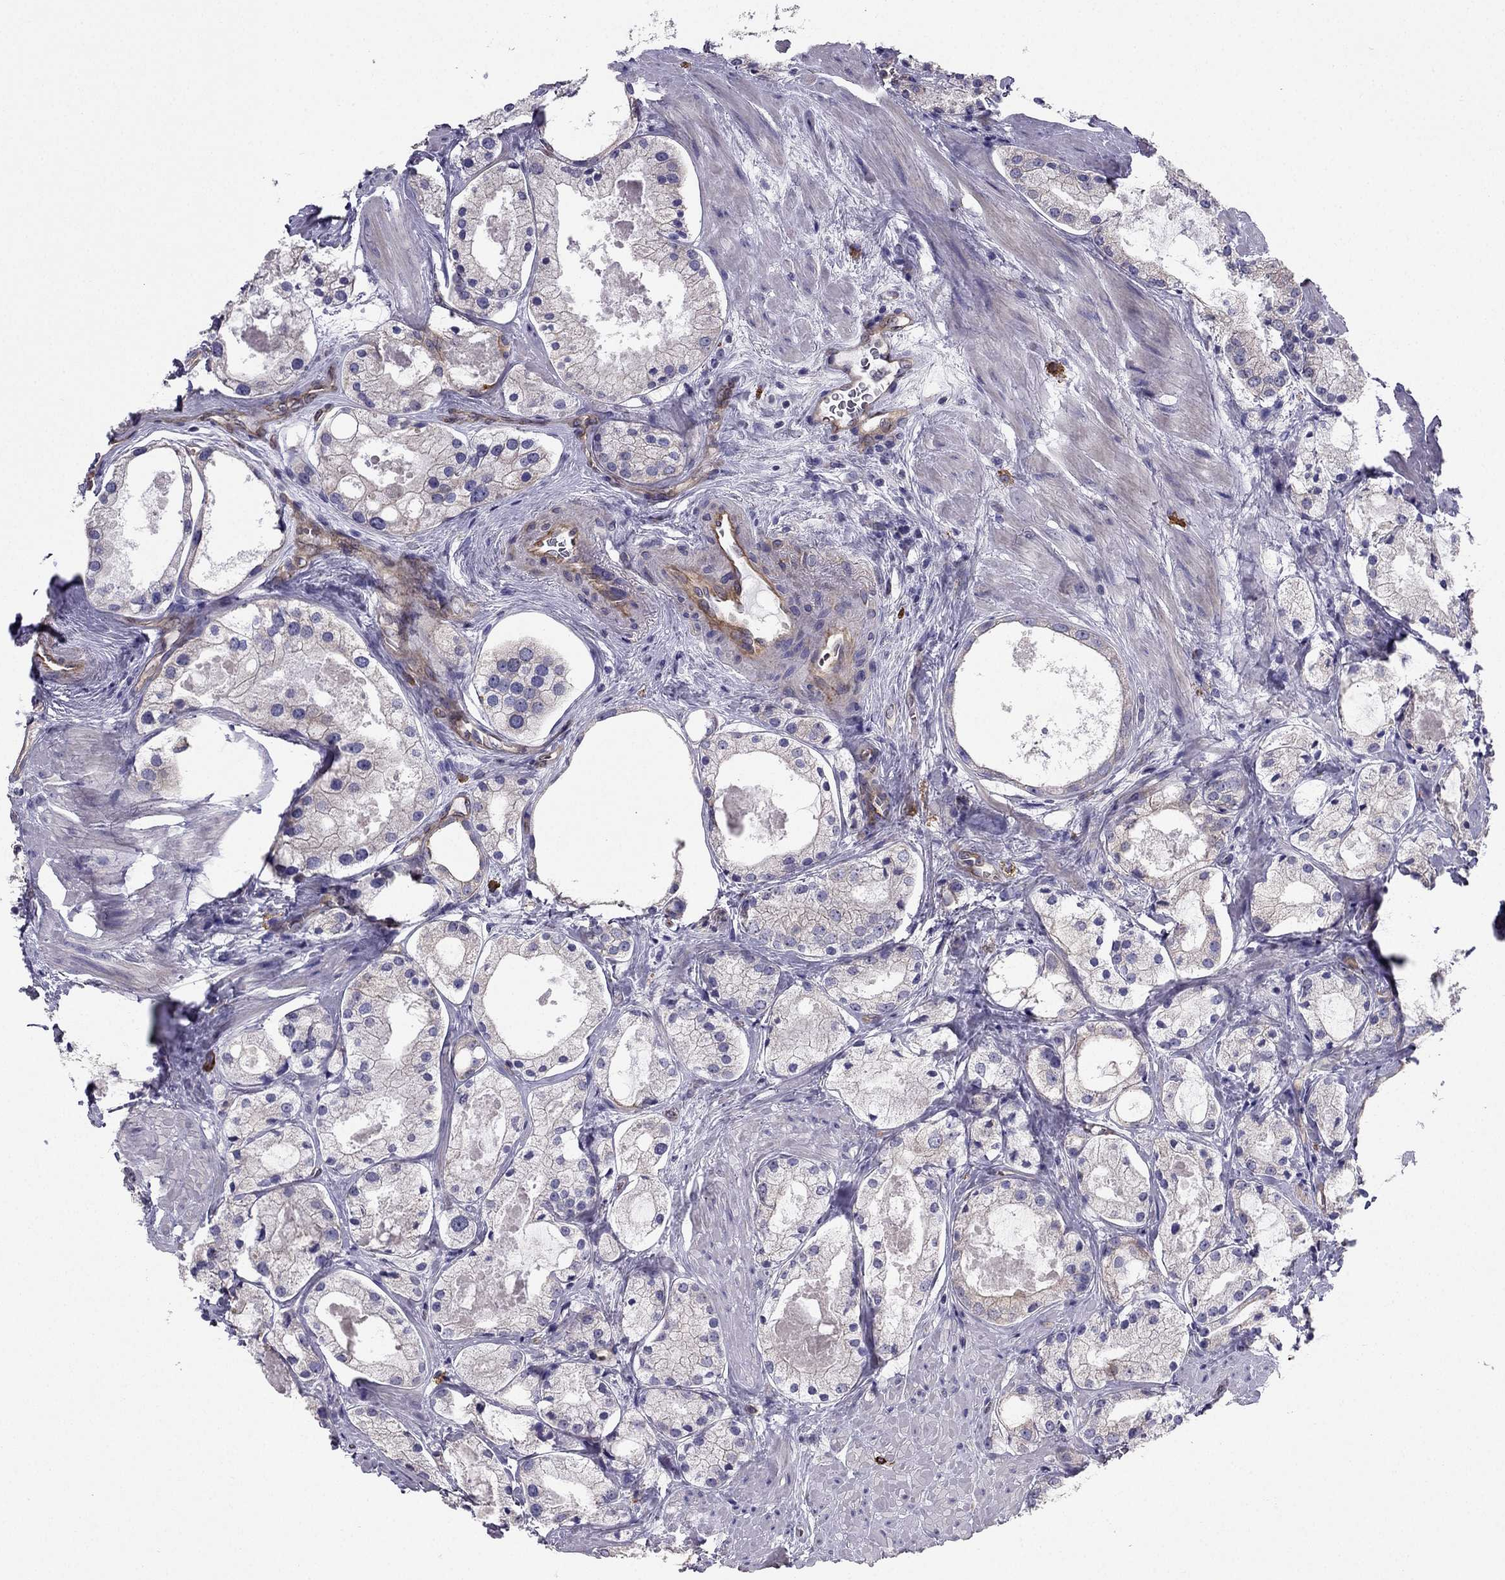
{"staining": {"intensity": "negative", "quantity": "none", "location": "none"}, "tissue": "prostate cancer", "cell_type": "Tumor cells", "image_type": "cancer", "snomed": [{"axis": "morphology", "description": "Adenocarcinoma, NOS"}, {"axis": "morphology", "description": "Adenocarcinoma, High grade"}, {"axis": "topography", "description": "Prostate"}], "caption": "The micrograph exhibits no staining of tumor cells in prostate cancer (adenocarcinoma). The staining is performed using DAB (3,3'-diaminobenzidine) brown chromogen with nuclei counter-stained in using hematoxylin.", "gene": "ENOX1", "patient": {"sex": "male", "age": 64}}